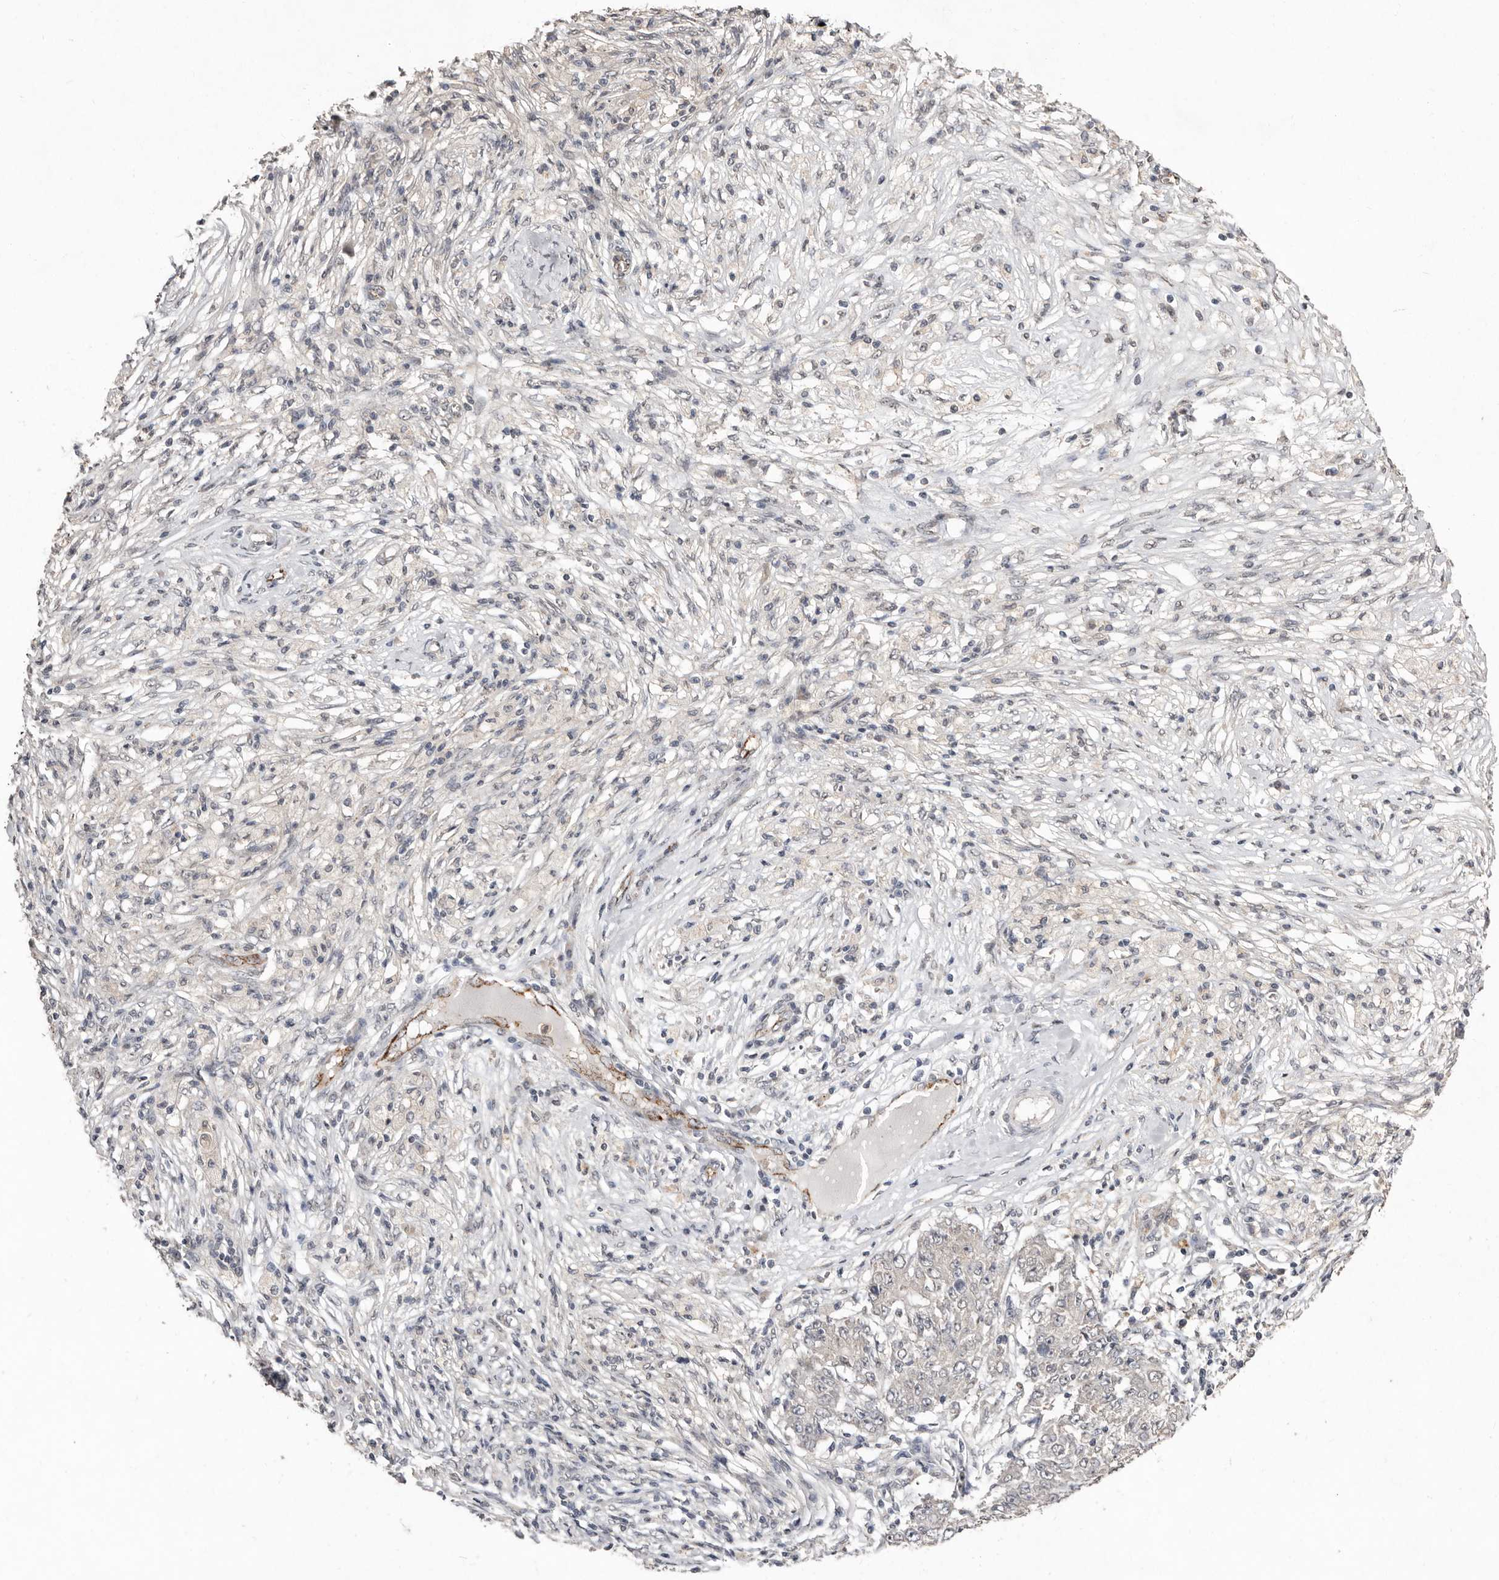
{"staining": {"intensity": "negative", "quantity": "none", "location": "none"}, "tissue": "ovarian cancer", "cell_type": "Tumor cells", "image_type": "cancer", "snomed": [{"axis": "morphology", "description": "Carcinoma, endometroid"}, {"axis": "topography", "description": "Ovary"}], "caption": "This is an IHC image of ovarian cancer. There is no staining in tumor cells.", "gene": "SULT1E1", "patient": {"sex": "female", "age": 42}}